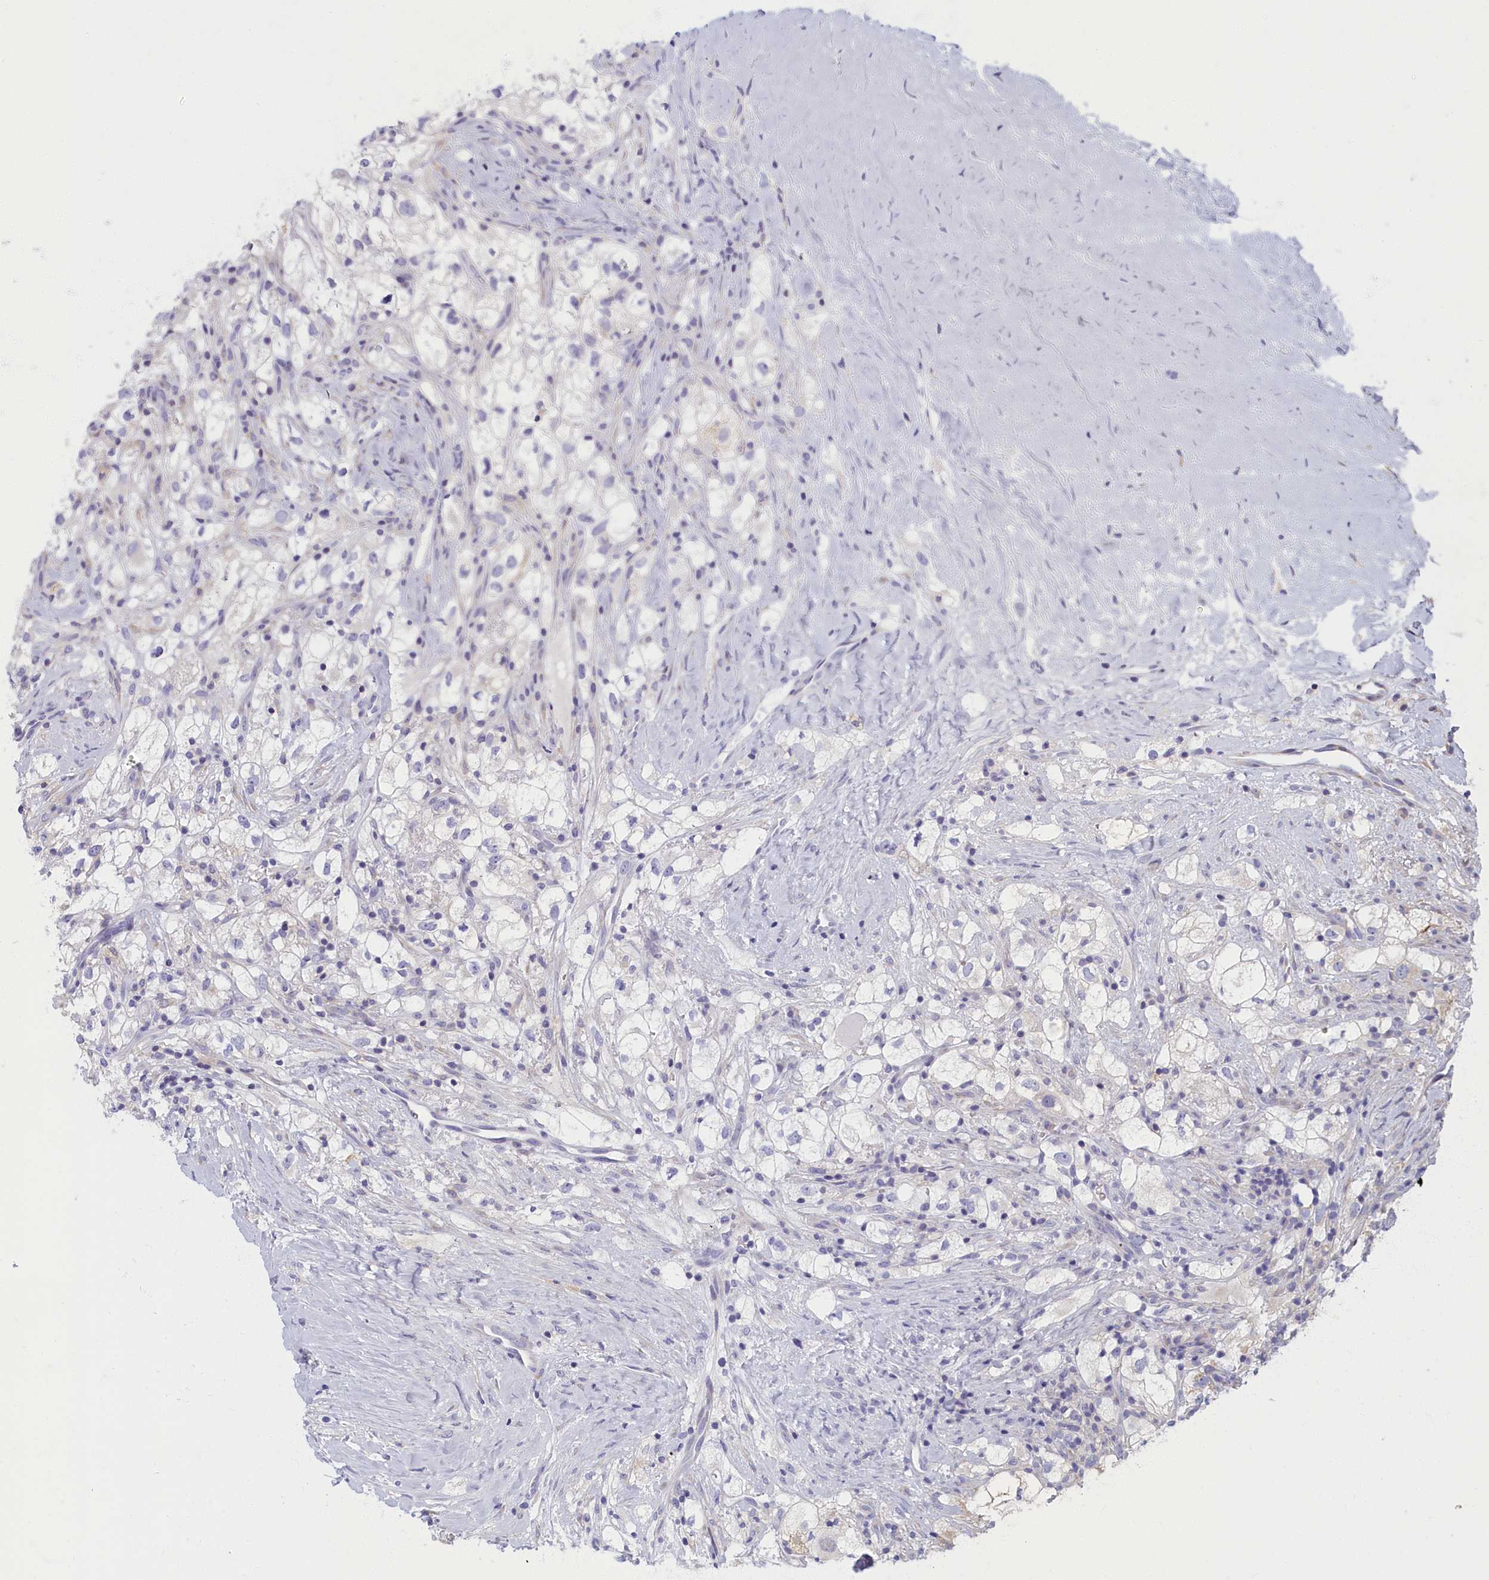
{"staining": {"intensity": "negative", "quantity": "none", "location": "none"}, "tissue": "renal cancer", "cell_type": "Tumor cells", "image_type": "cancer", "snomed": [{"axis": "morphology", "description": "Adenocarcinoma, NOS"}, {"axis": "topography", "description": "Kidney"}], "caption": "The immunohistochemistry (IHC) histopathology image has no significant expression in tumor cells of renal cancer (adenocarcinoma) tissue.", "gene": "NOL10", "patient": {"sex": "male", "age": 59}}